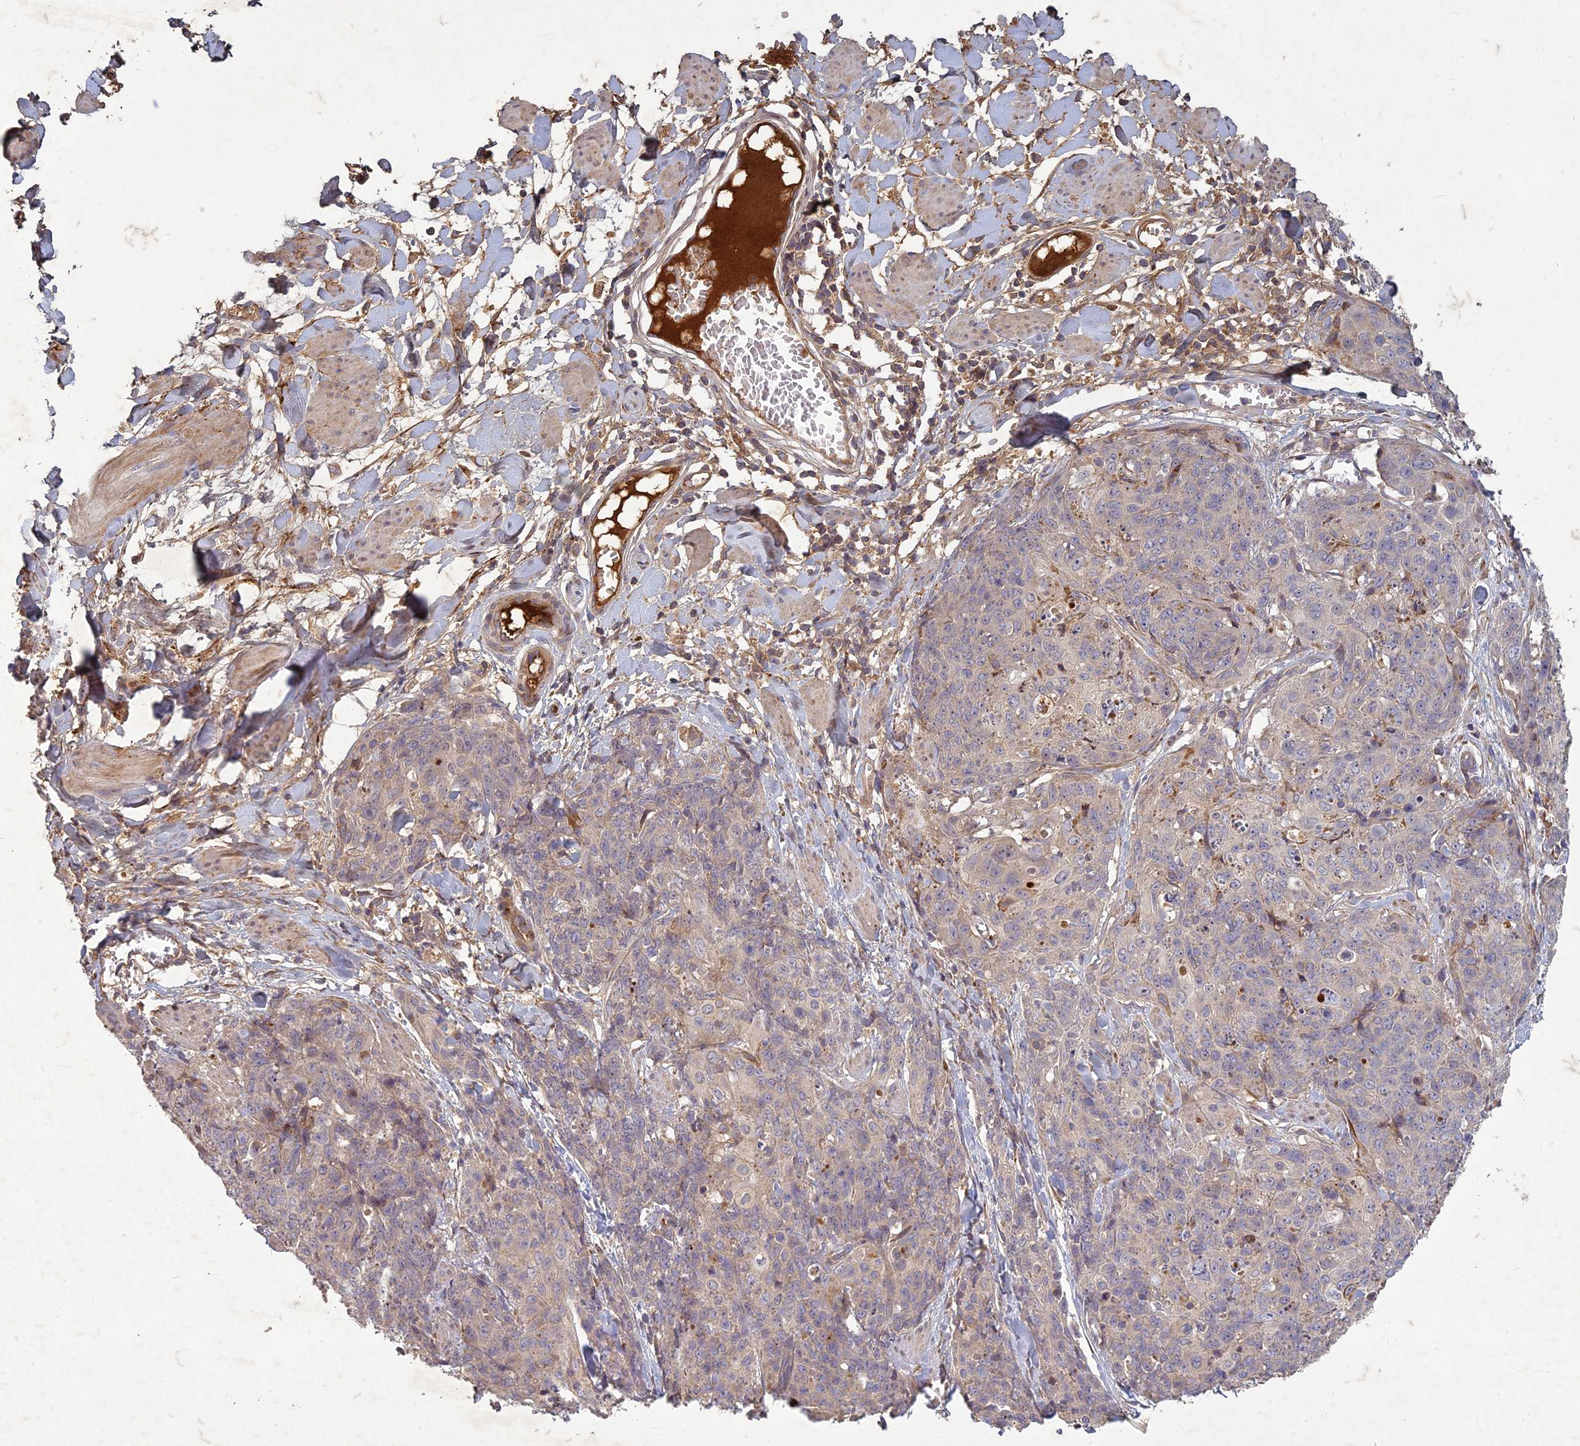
{"staining": {"intensity": "weak", "quantity": "25%-75%", "location": "cytoplasmic/membranous"}, "tissue": "skin cancer", "cell_type": "Tumor cells", "image_type": "cancer", "snomed": [{"axis": "morphology", "description": "Squamous cell carcinoma, NOS"}, {"axis": "topography", "description": "Skin"}, {"axis": "topography", "description": "Vulva"}], "caption": "DAB (3,3'-diaminobenzidine) immunohistochemical staining of skin cancer demonstrates weak cytoplasmic/membranous protein expression in approximately 25%-75% of tumor cells.", "gene": "TCF25", "patient": {"sex": "female", "age": 85}}